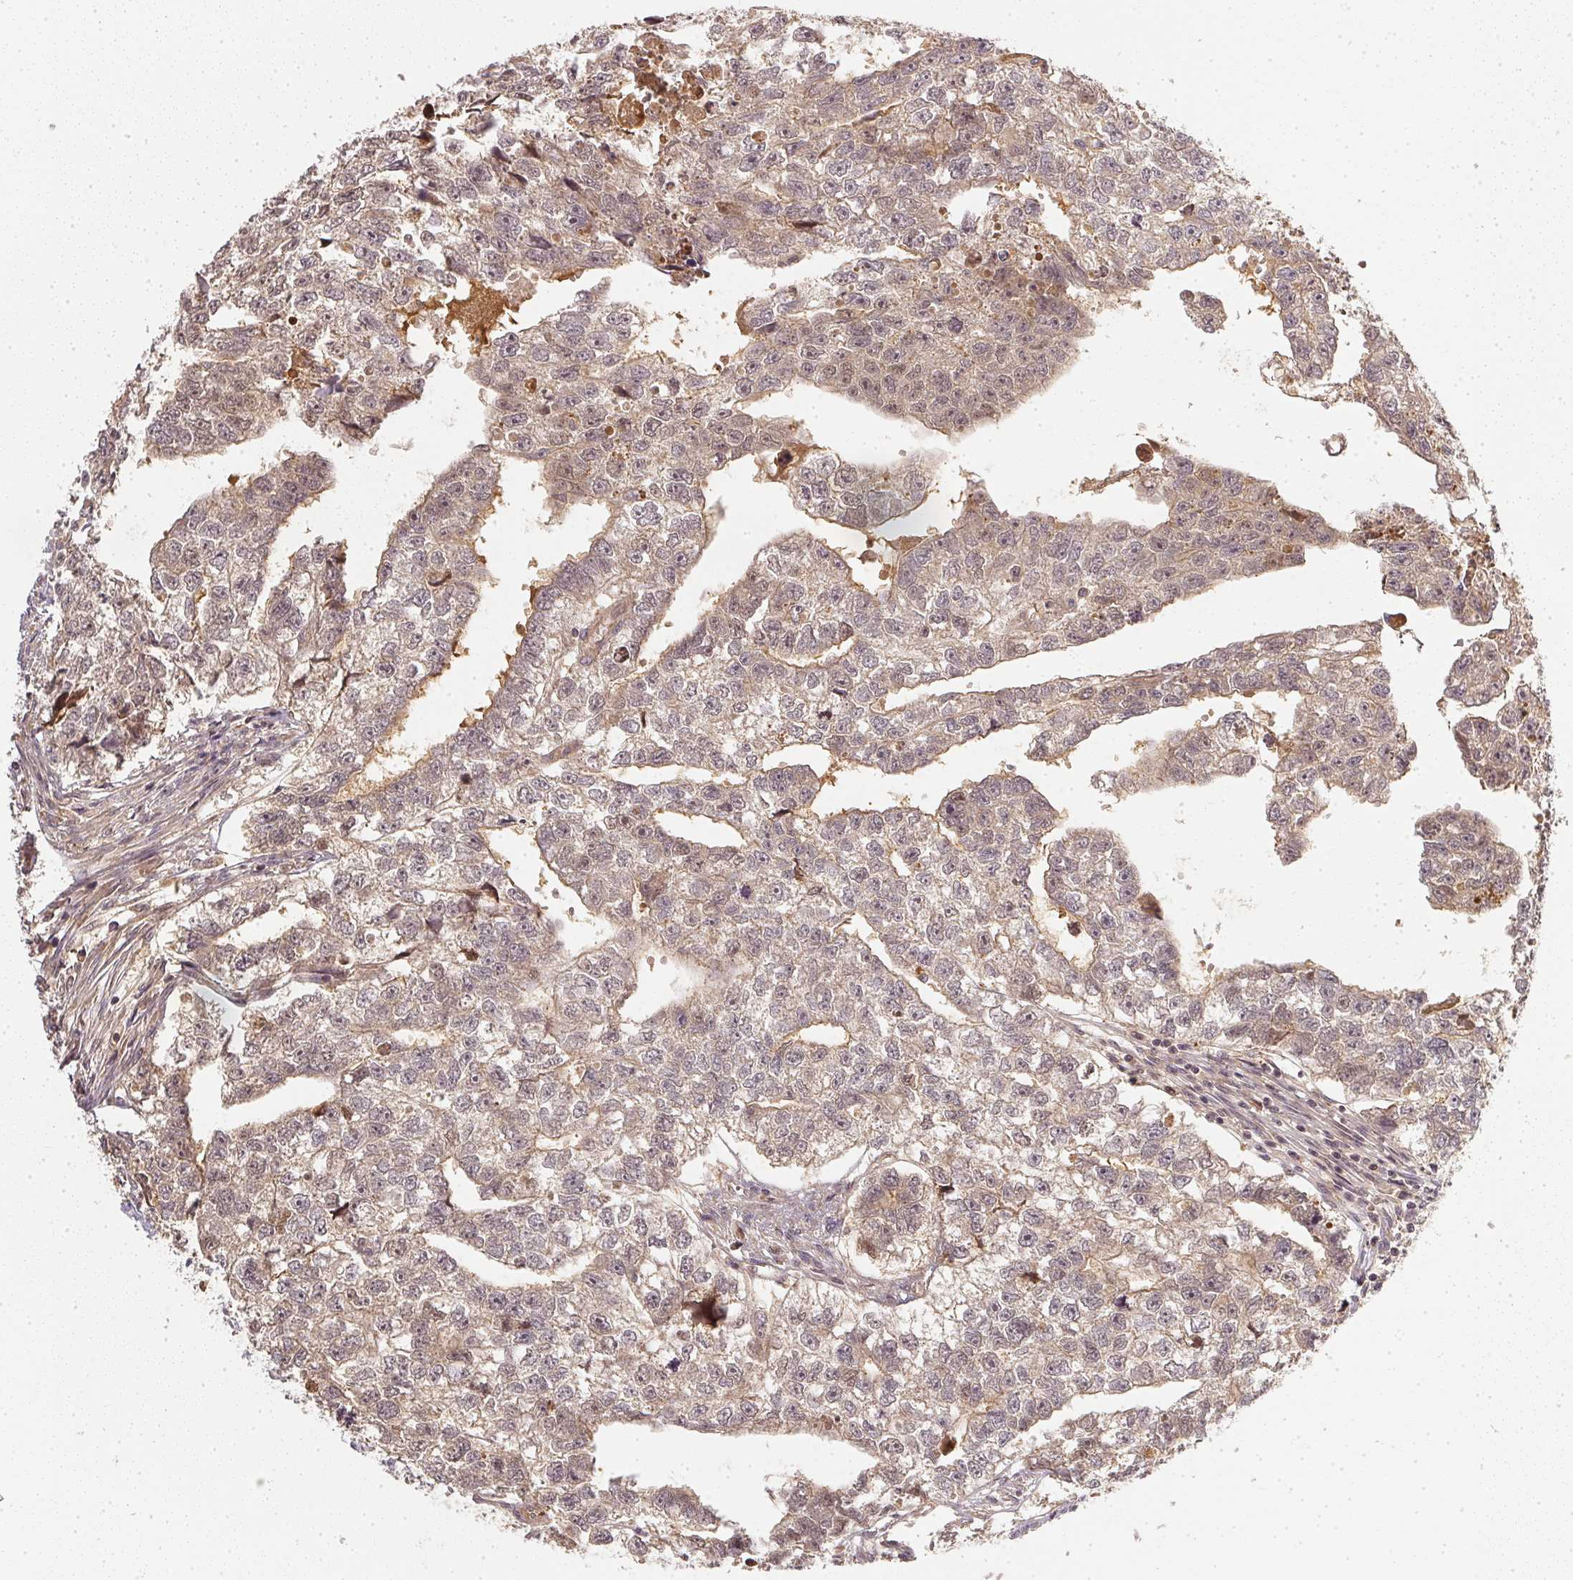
{"staining": {"intensity": "negative", "quantity": "none", "location": "none"}, "tissue": "testis cancer", "cell_type": "Tumor cells", "image_type": "cancer", "snomed": [{"axis": "morphology", "description": "Carcinoma, Embryonal, NOS"}, {"axis": "morphology", "description": "Teratoma, malignant, NOS"}, {"axis": "topography", "description": "Testis"}], "caption": "The IHC image has no significant positivity in tumor cells of testis teratoma (malignant) tissue.", "gene": "SERPINE1", "patient": {"sex": "male", "age": 44}}